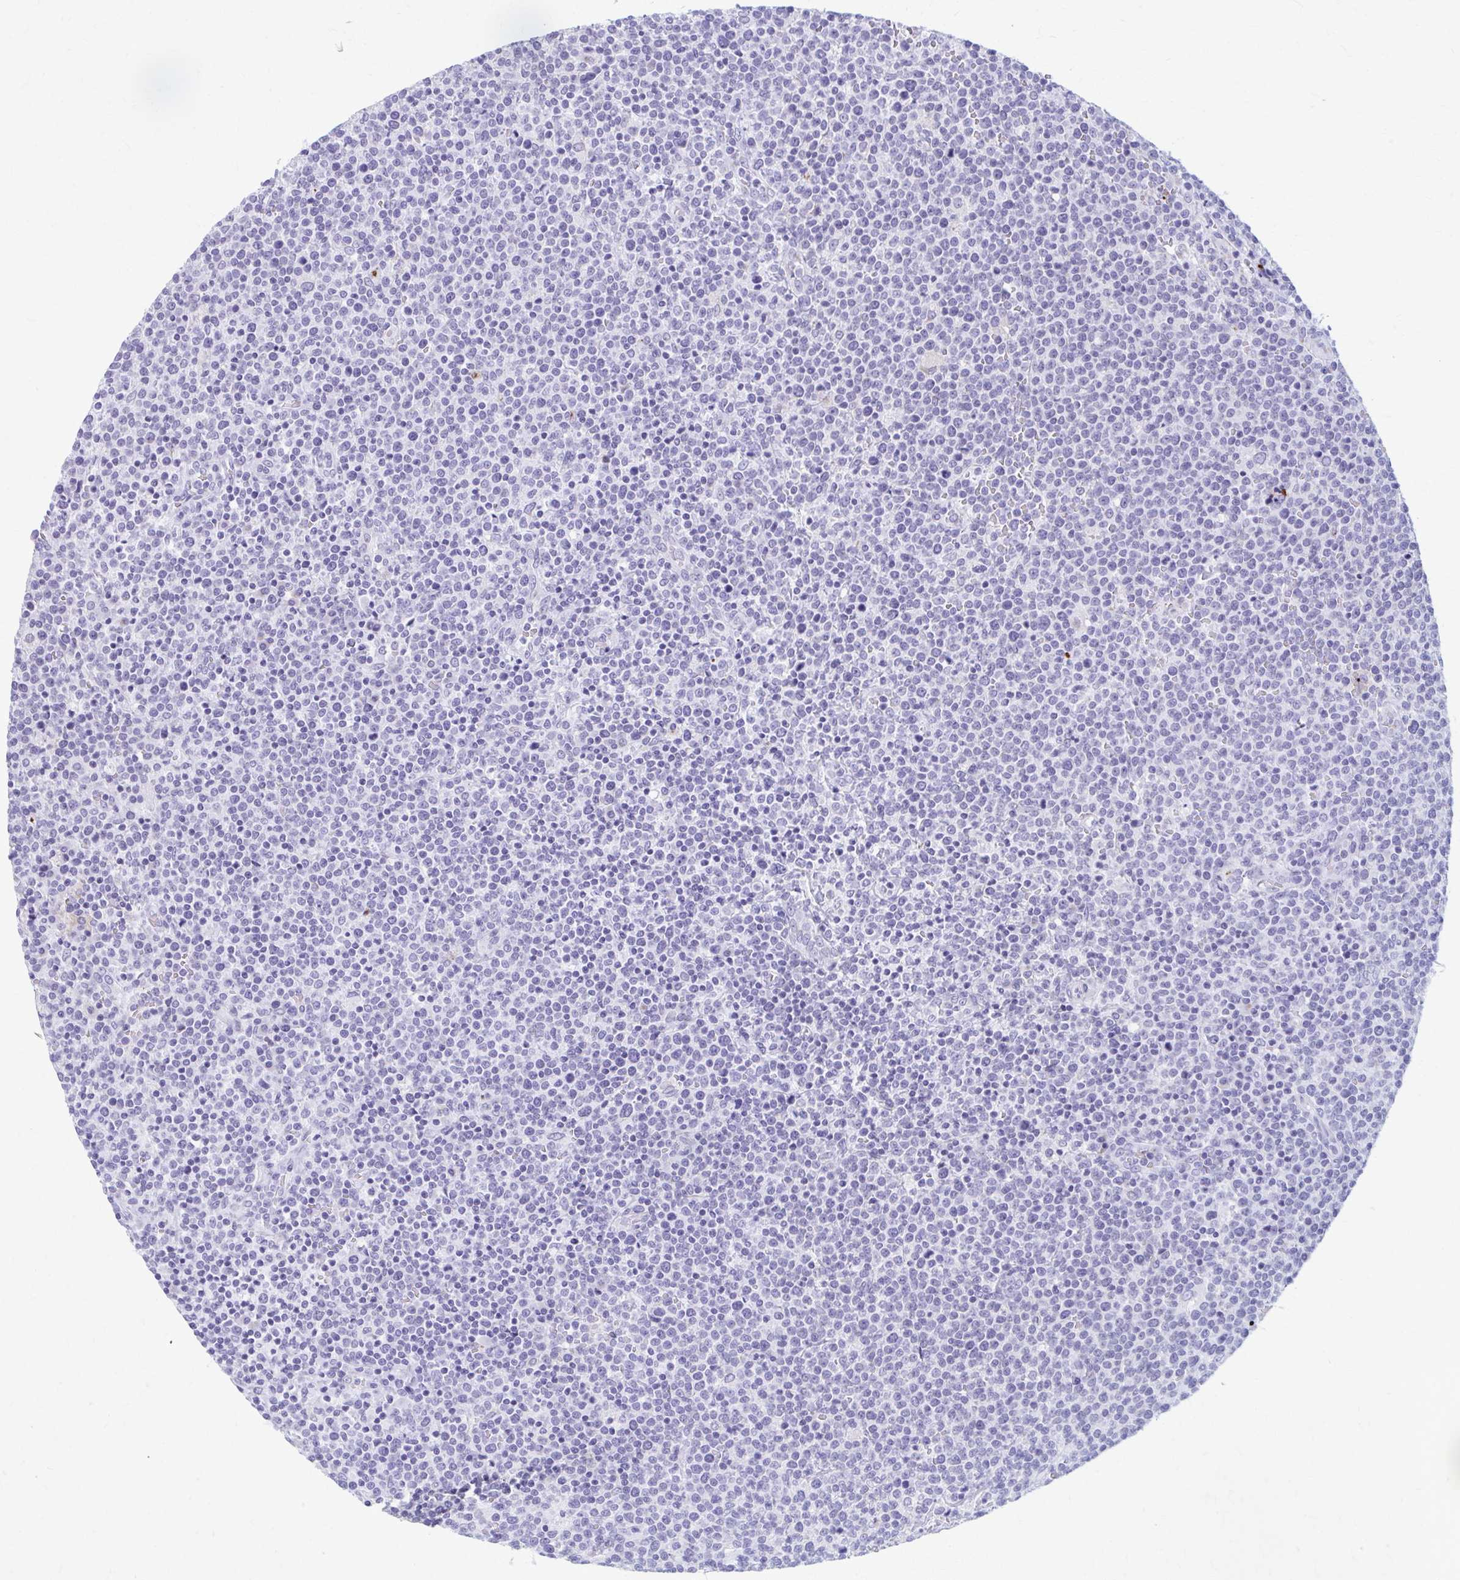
{"staining": {"intensity": "negative", "quantity": "none", "location": "none"}, "tissue": "lymphoma", "cell_type": "Tumor cells", "image_type": "cancer", "snomed": [{"axis": "morphology", "description": "Malignant lymphoma, non-Hodgkin's type, High grade"}, {"axis": "topography", "description": "Lymph node"}], "caption": "Image shows no protein staining in tumor cells of lymphoma tissue.", "gene": "KCNE2", "patient": {"sex": "male", "age": 61}}